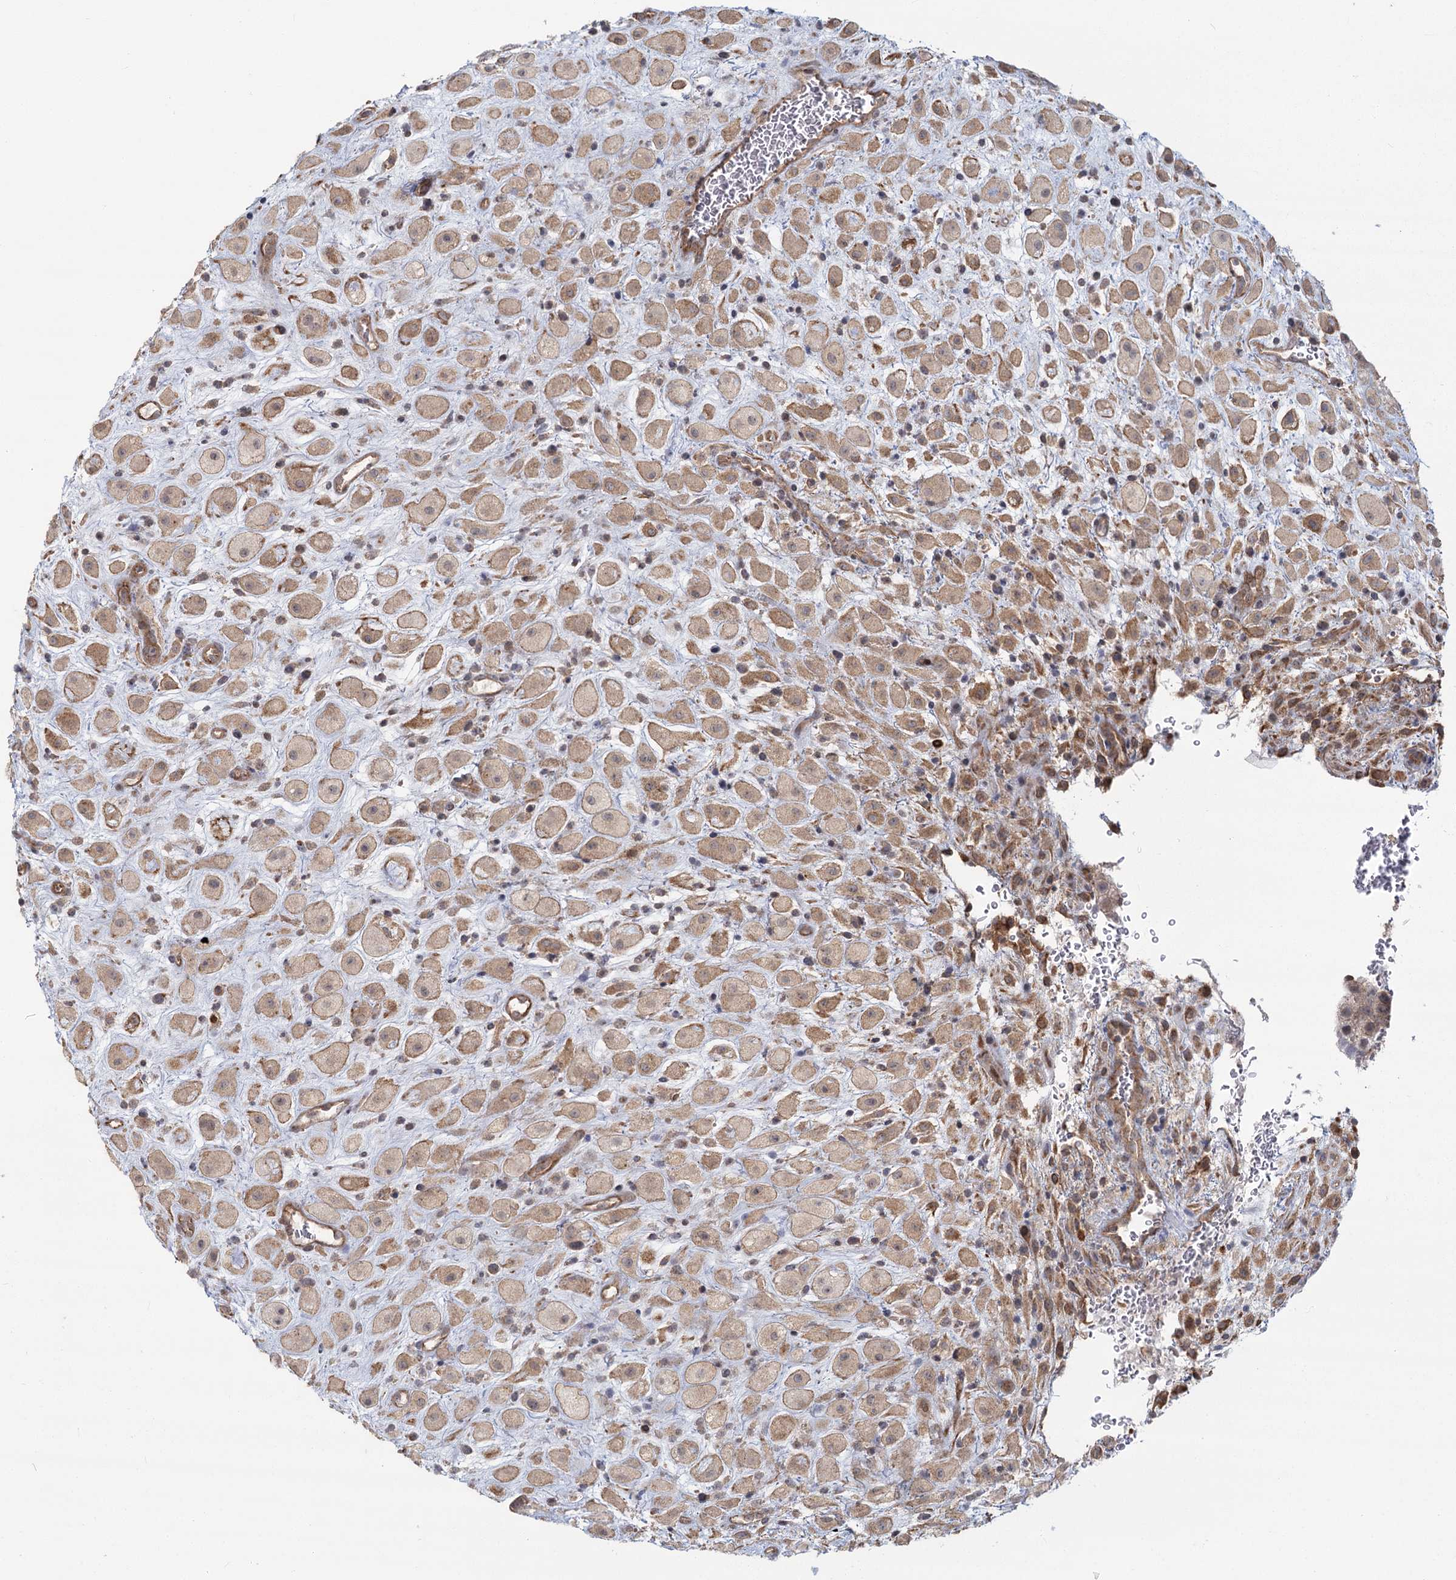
{"staining": {"intensity": "weak", "quantity": ">75%", "location": "cytoplasmic/membranous"}, "tissue": "placenta", "cell_type": "Decidual cells", "image_type": "normal", "snomed": [{"axis": "morphology", "description": "Normal tissue, NOS"}, {"axis": "topography", "description": "Placenta"}], "caption": "Immunohistochemical staining of unremarkable human placenta displays >75% levels of weak cytoplasmic/membranous protein staining in about >75% of decidual cells. Immunohistochemistry (ihc) stains the protein of interest in brown and the nuclei are stained blue.", "gene": "AP2M1", "patient": {"sex": "female", "age": 35}}